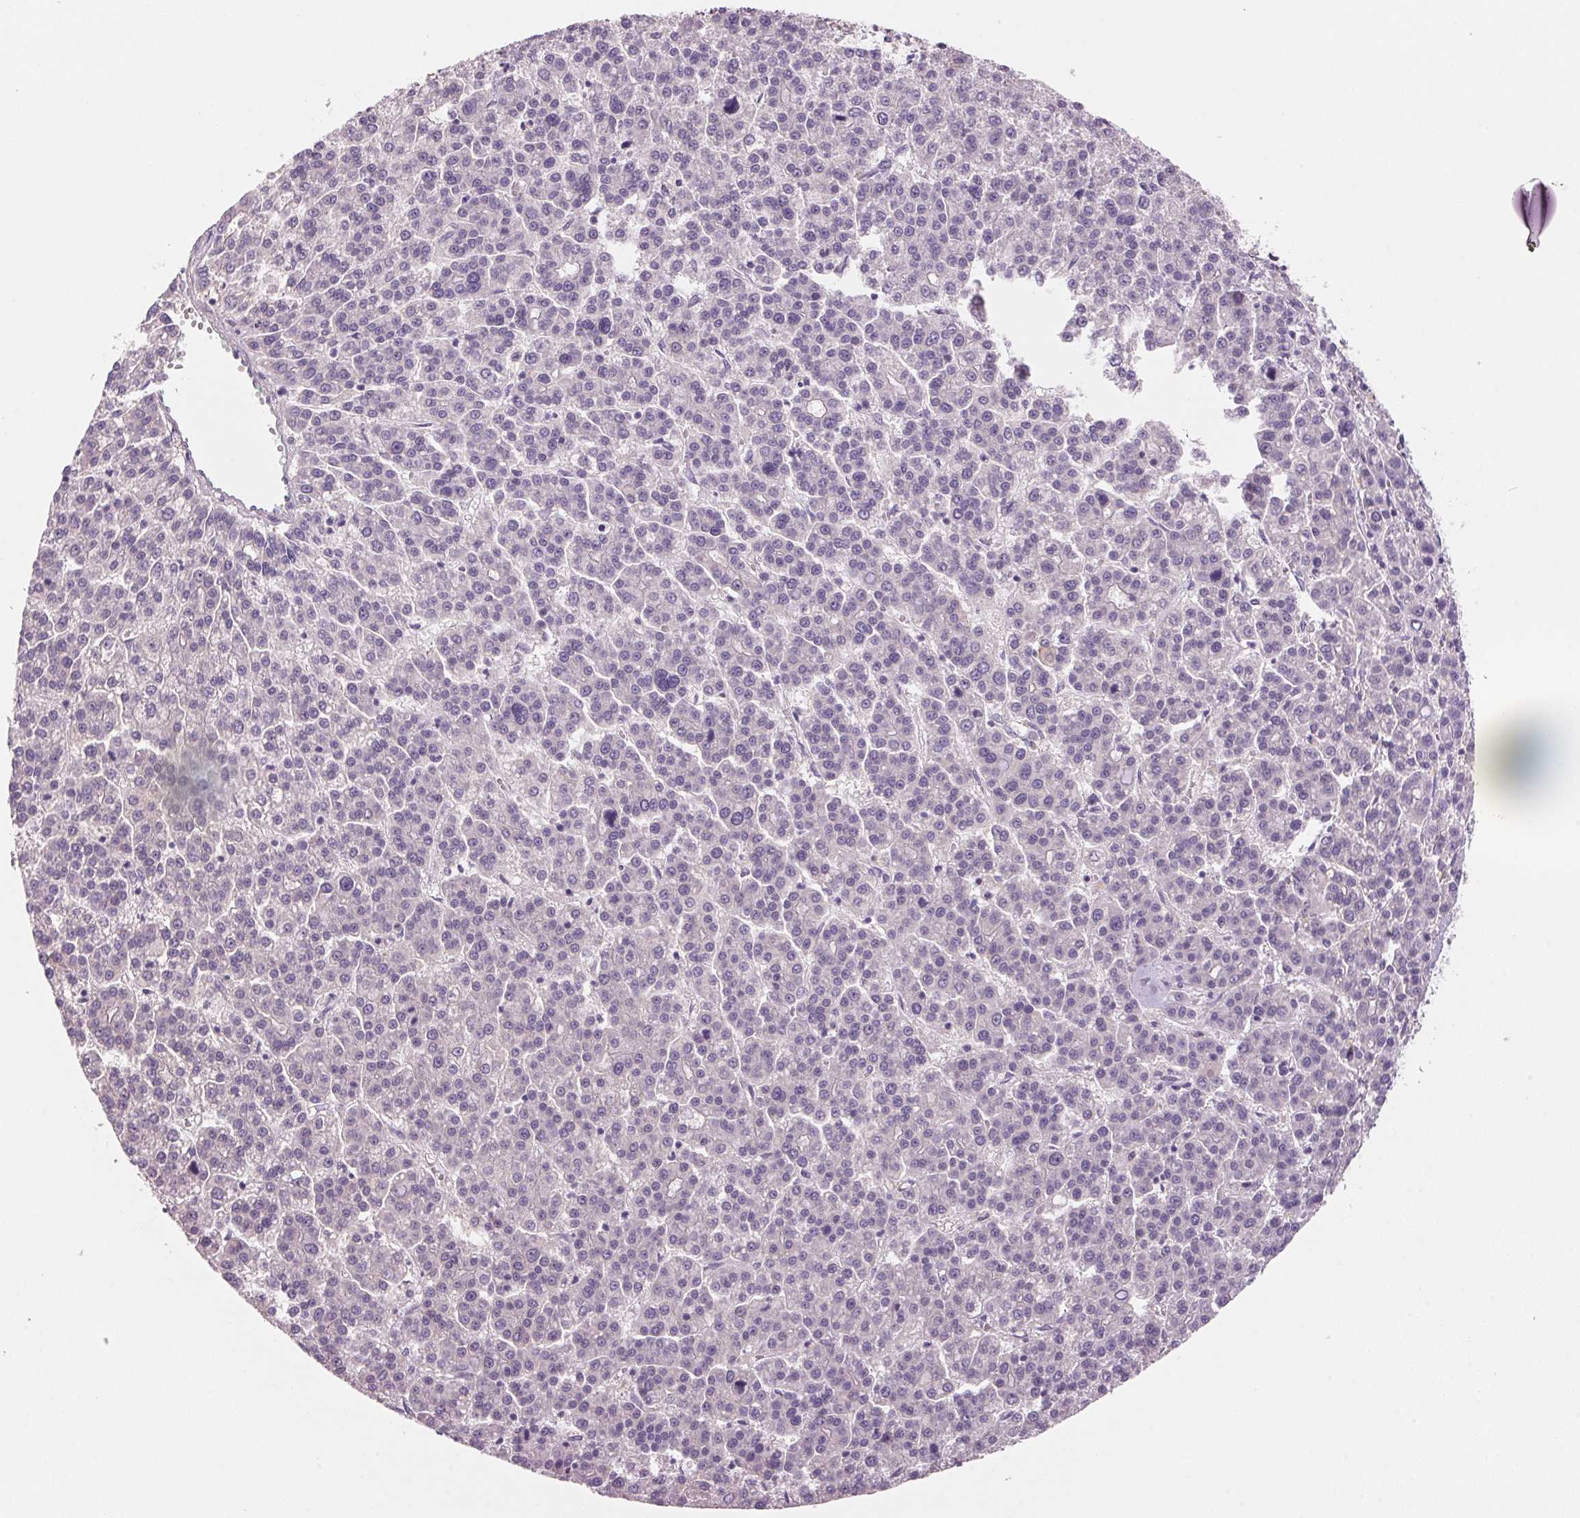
{"staining": {"intensity": "negative", "quantity": "none", "location": "none"}, "tissue": "liver cancer", "cell_type": "Tumor cells", "image_type": "cancer", "snomed": [{"axis": "morphology", "description": "Carcinoma, Hepatocellular, NOS"}, {"axis": "topography", "description": "Liver"}], "caption": "Human hepatocellular carcinoma (liver) stained for a protein using IHC displays no positivity in tumor cells.", "gene": "ADAM20", "patient": {"sex": "female", "age": 58}}